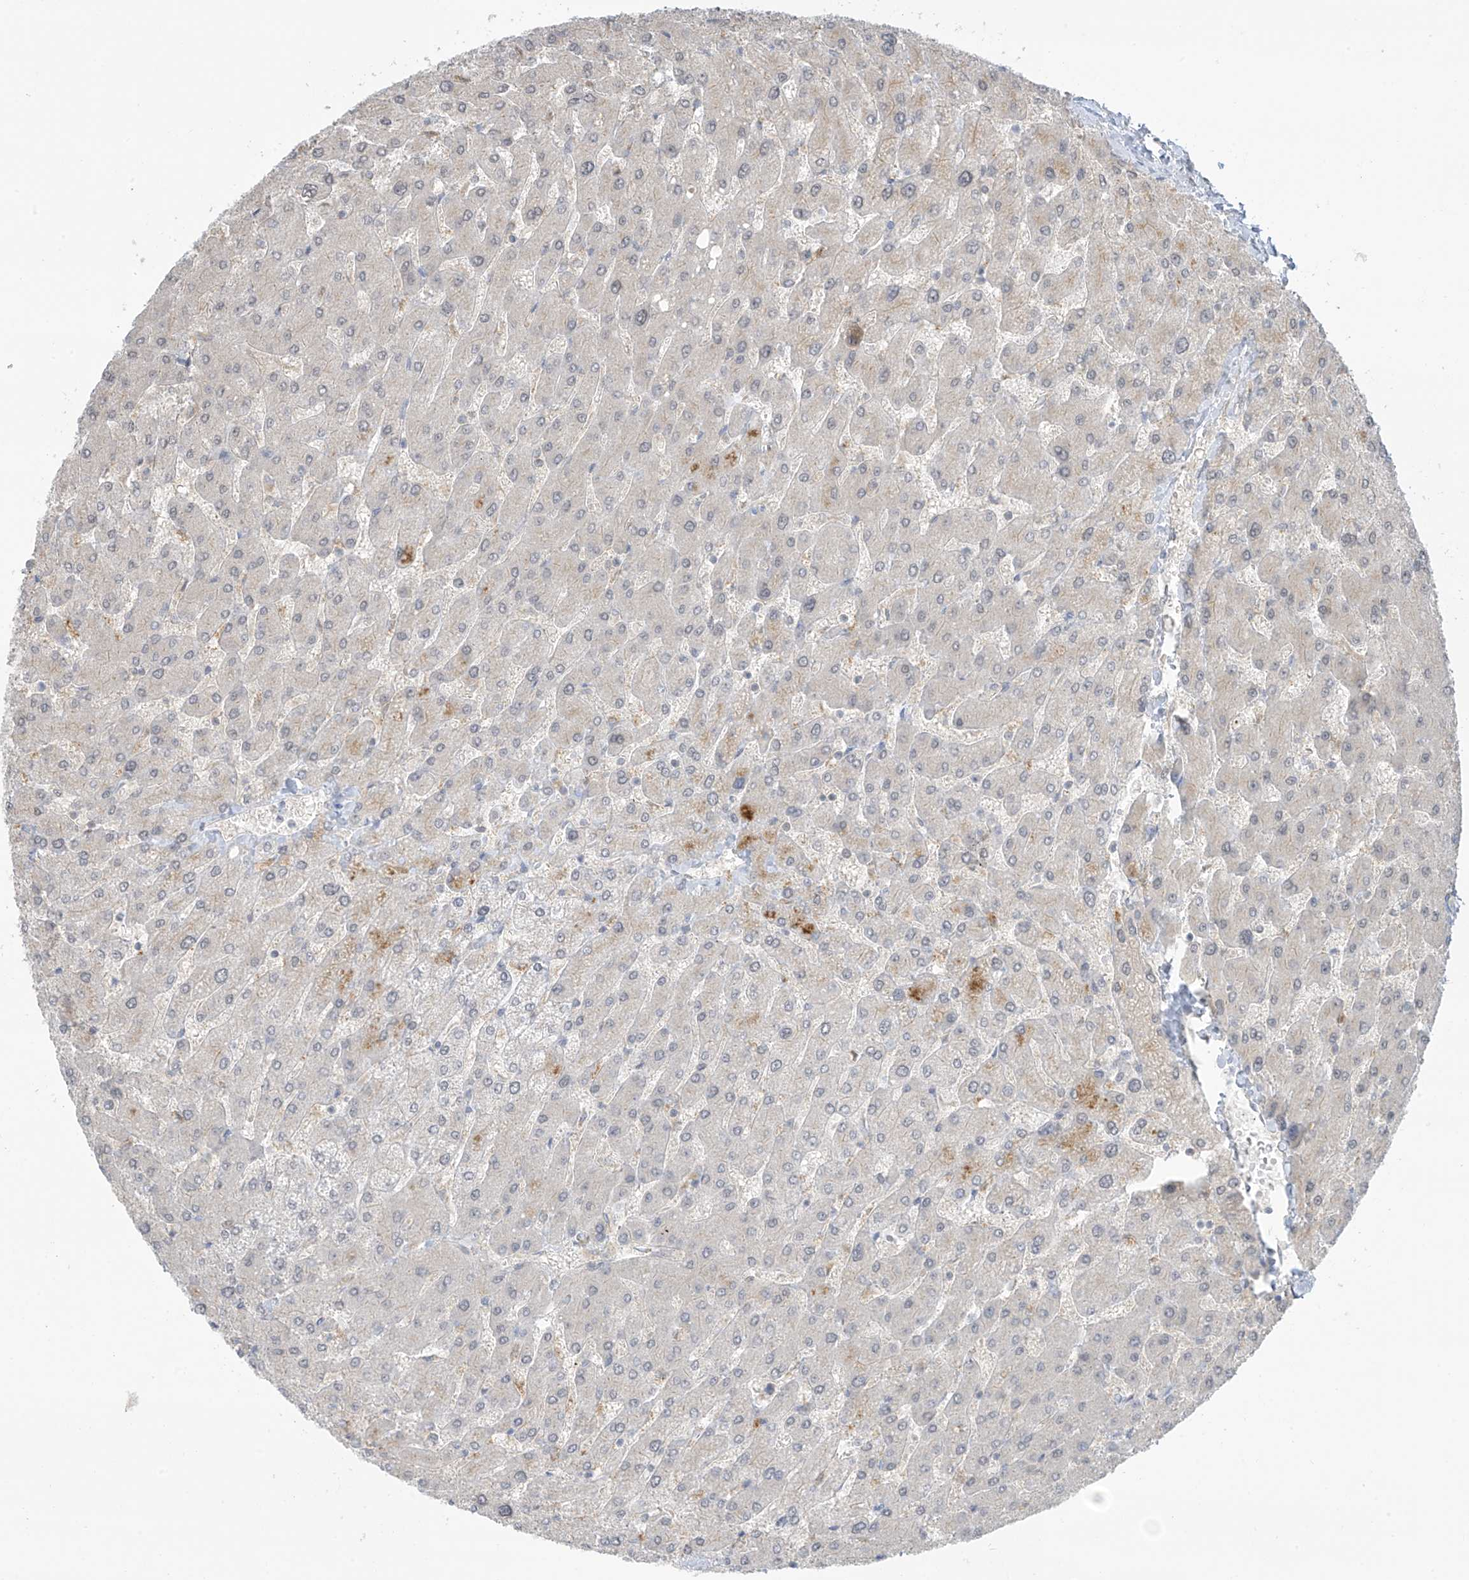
{"staining": {"intensity": "weak", "quantity": "<25%", "location": "cytoplasmic/membranous"}, "tissue": "liver", "cell_type": "Hepatocytes", "image_type": "normal", "snomed": [{"axis": "morphology", "description": "Normal tissue, NOS"}, {"axis": "topography", "description": "Liver"}], "caption": "Normal liver was stained to show a protein in brown. There is no significant staining in hepatocytes.", "gene": "HS6ST2", "patient": {"sex": "male", "age": 55}}